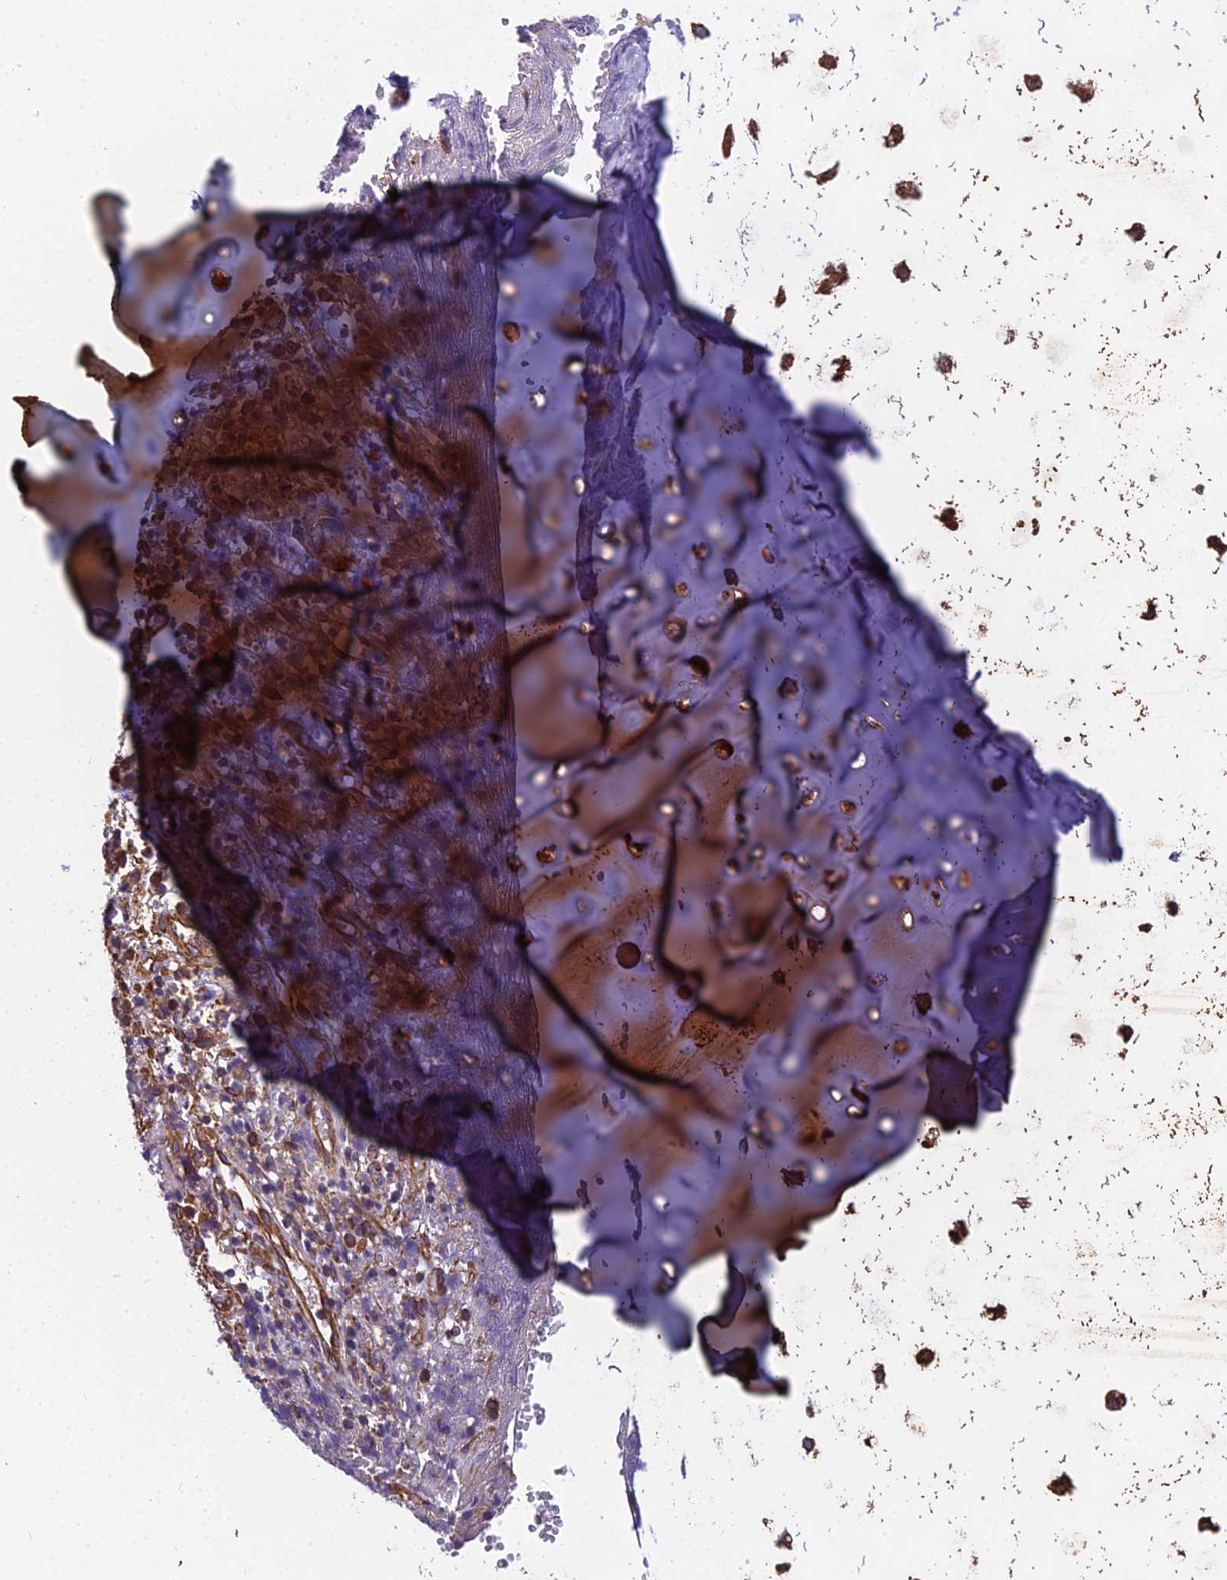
{"staining": {"intensity": "moderate", "quantity": ">75%", "location": "cytoplasmic/membranous"}, "tissue": "adipose tissue", "cell_type": "Adipocytes", "image_type": "normal", "snomed": [{"axis": "morphology", "description": "Normal tissue, NOS"}, {"axis": "morphology", "description": "Basal cell carcinoma"}, {"axis": "topography", "description": "Cartilage tissue"}, {"axis": "topography", "description": "Nasopharynx"}, {"axis": "topography", "description": "Oral tissue"}], "caption": "Immunohistochemistry (DAB) staining of normal adipose tissue demonstrates moderate cytoplasmic/membranous protein expression in about >75% of adipocytes.", "gene": "SPDL1", "patient": {"sex": "female", "age": 77}}